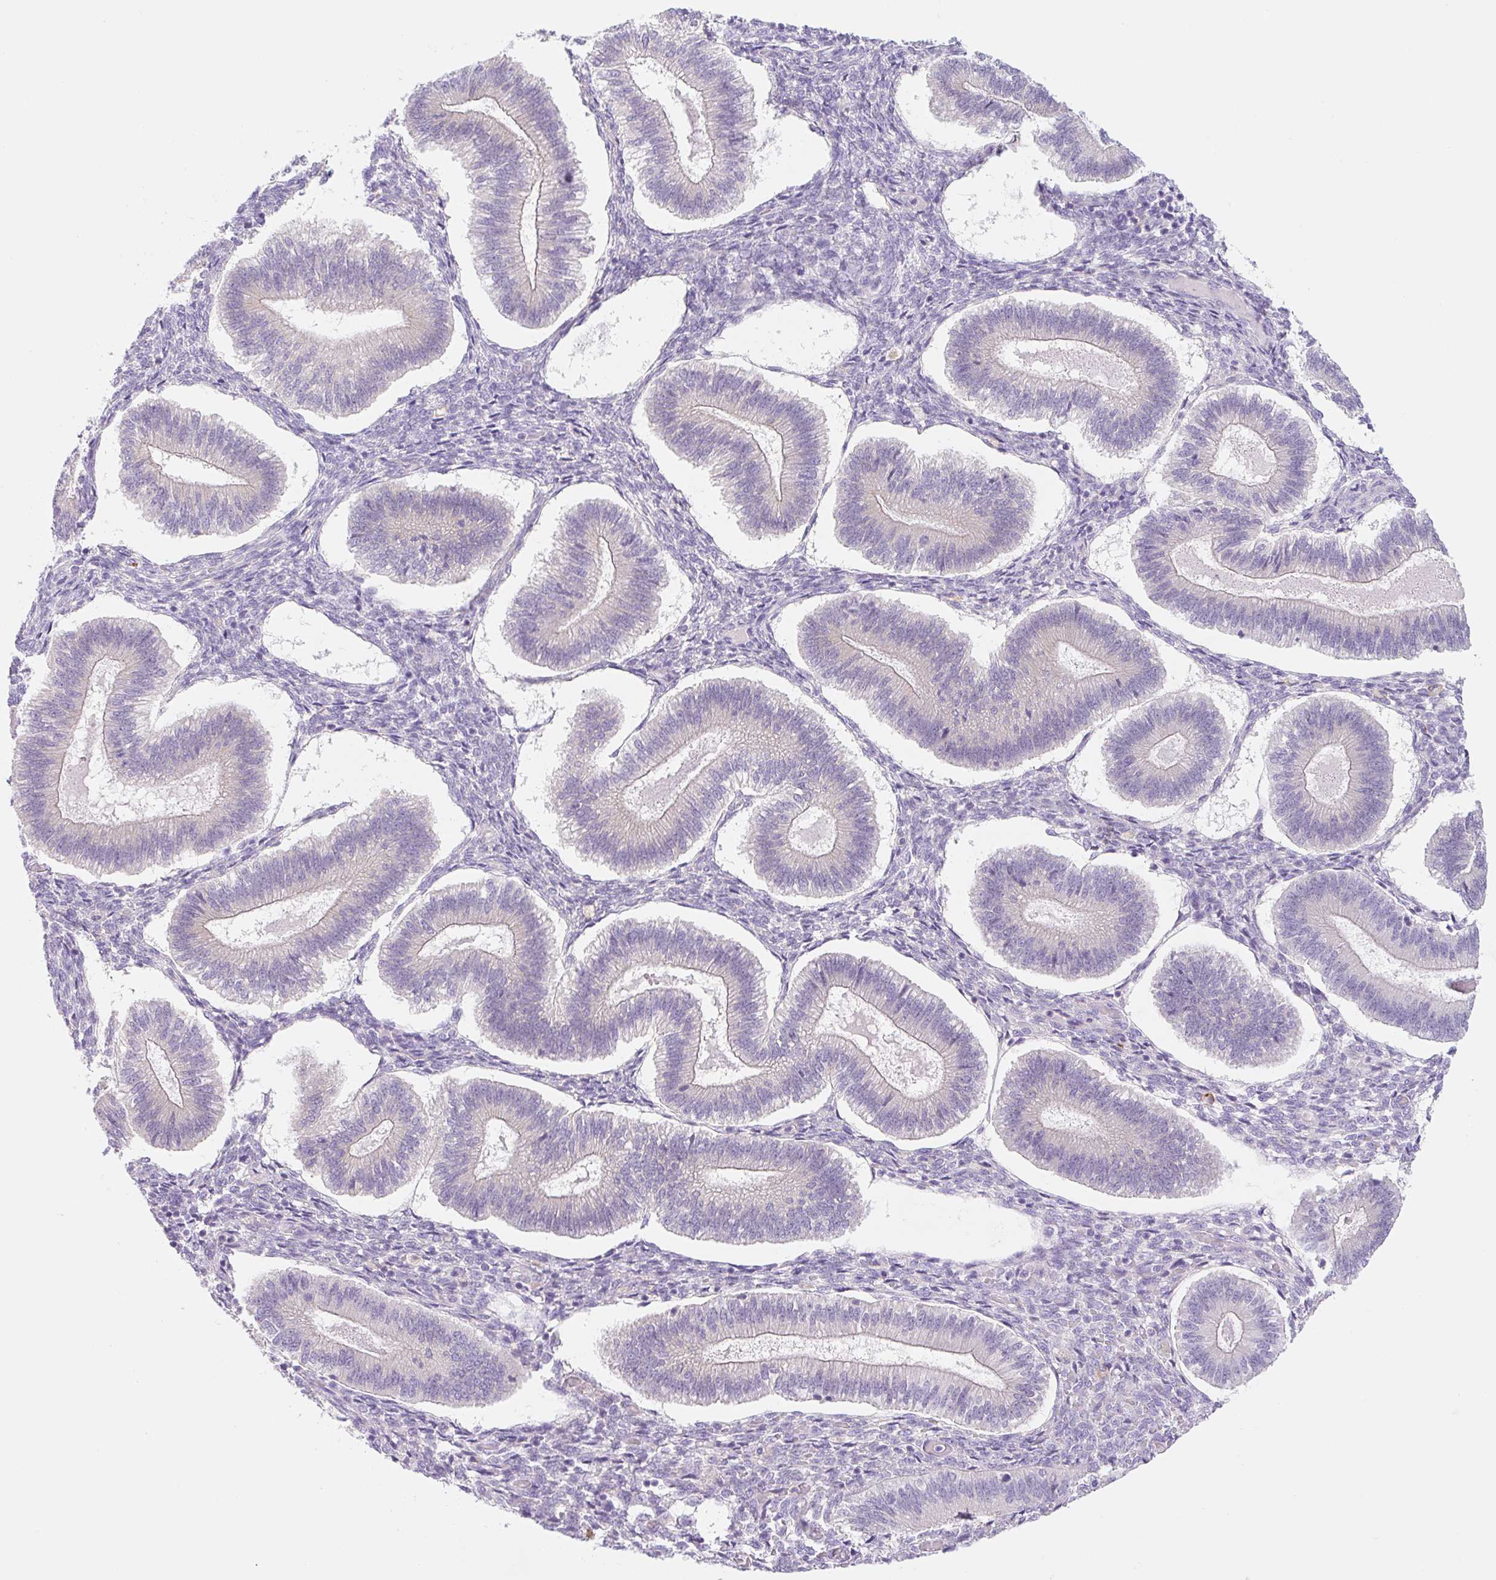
{"staining": {"intensity": "negative", "quantity": "none", "location": "none"}, "tissue": "endometrium", "cell_type": "Cells in endometrial stroma", "image_type": "normal", "snomed": [{"axis": "morphology", "description": "Normal tissue, NOS"}, {"axis": "topography", "description": "Endometrium"}], "caption": "DAB immunohistochemical staining of unremarkable endometrium displays no significant expression in cells in endometrial stroma.", "gene": "LYVE1", "patient": {"sex": "female", "age": 25}}